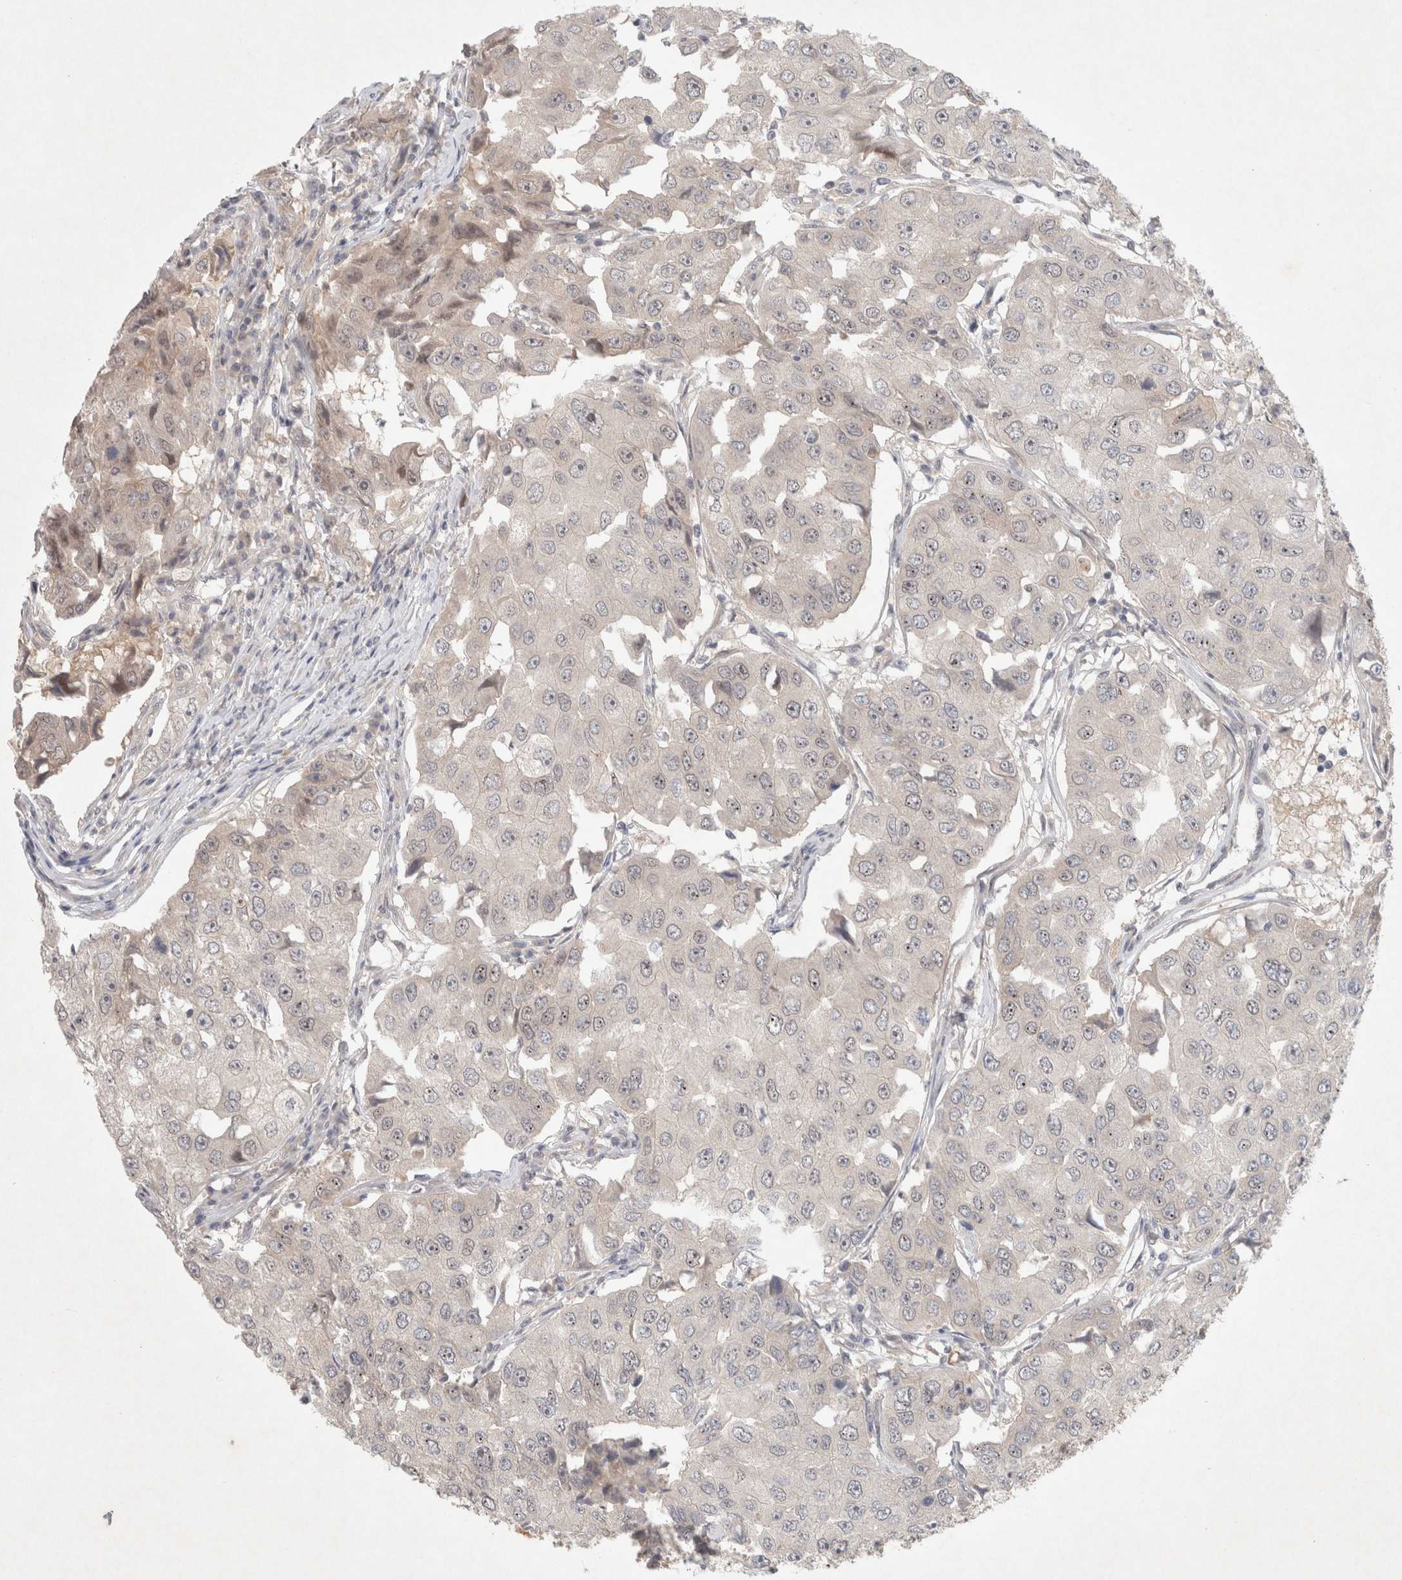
{"staining": {"intensity": "negative", "quantity": "none", "location": "none"}, "tissue": "breast cancer", "cell_type": "Tumor cells", "image_type": "cancer", "snomed": [{"axis": "morphology", "description": "Duct carcinoma"}, {"axis": "topography", "description": "Breast"}], "caption": "An immunohistochemistry photomicrograph of invasive ductal carcinoma (breast) is shown. There is no staining in tumor cells of invasive ductal carcinoma (breast).", "gene": "RASAL2", "patient": {"sex": "female", "age": 27}}